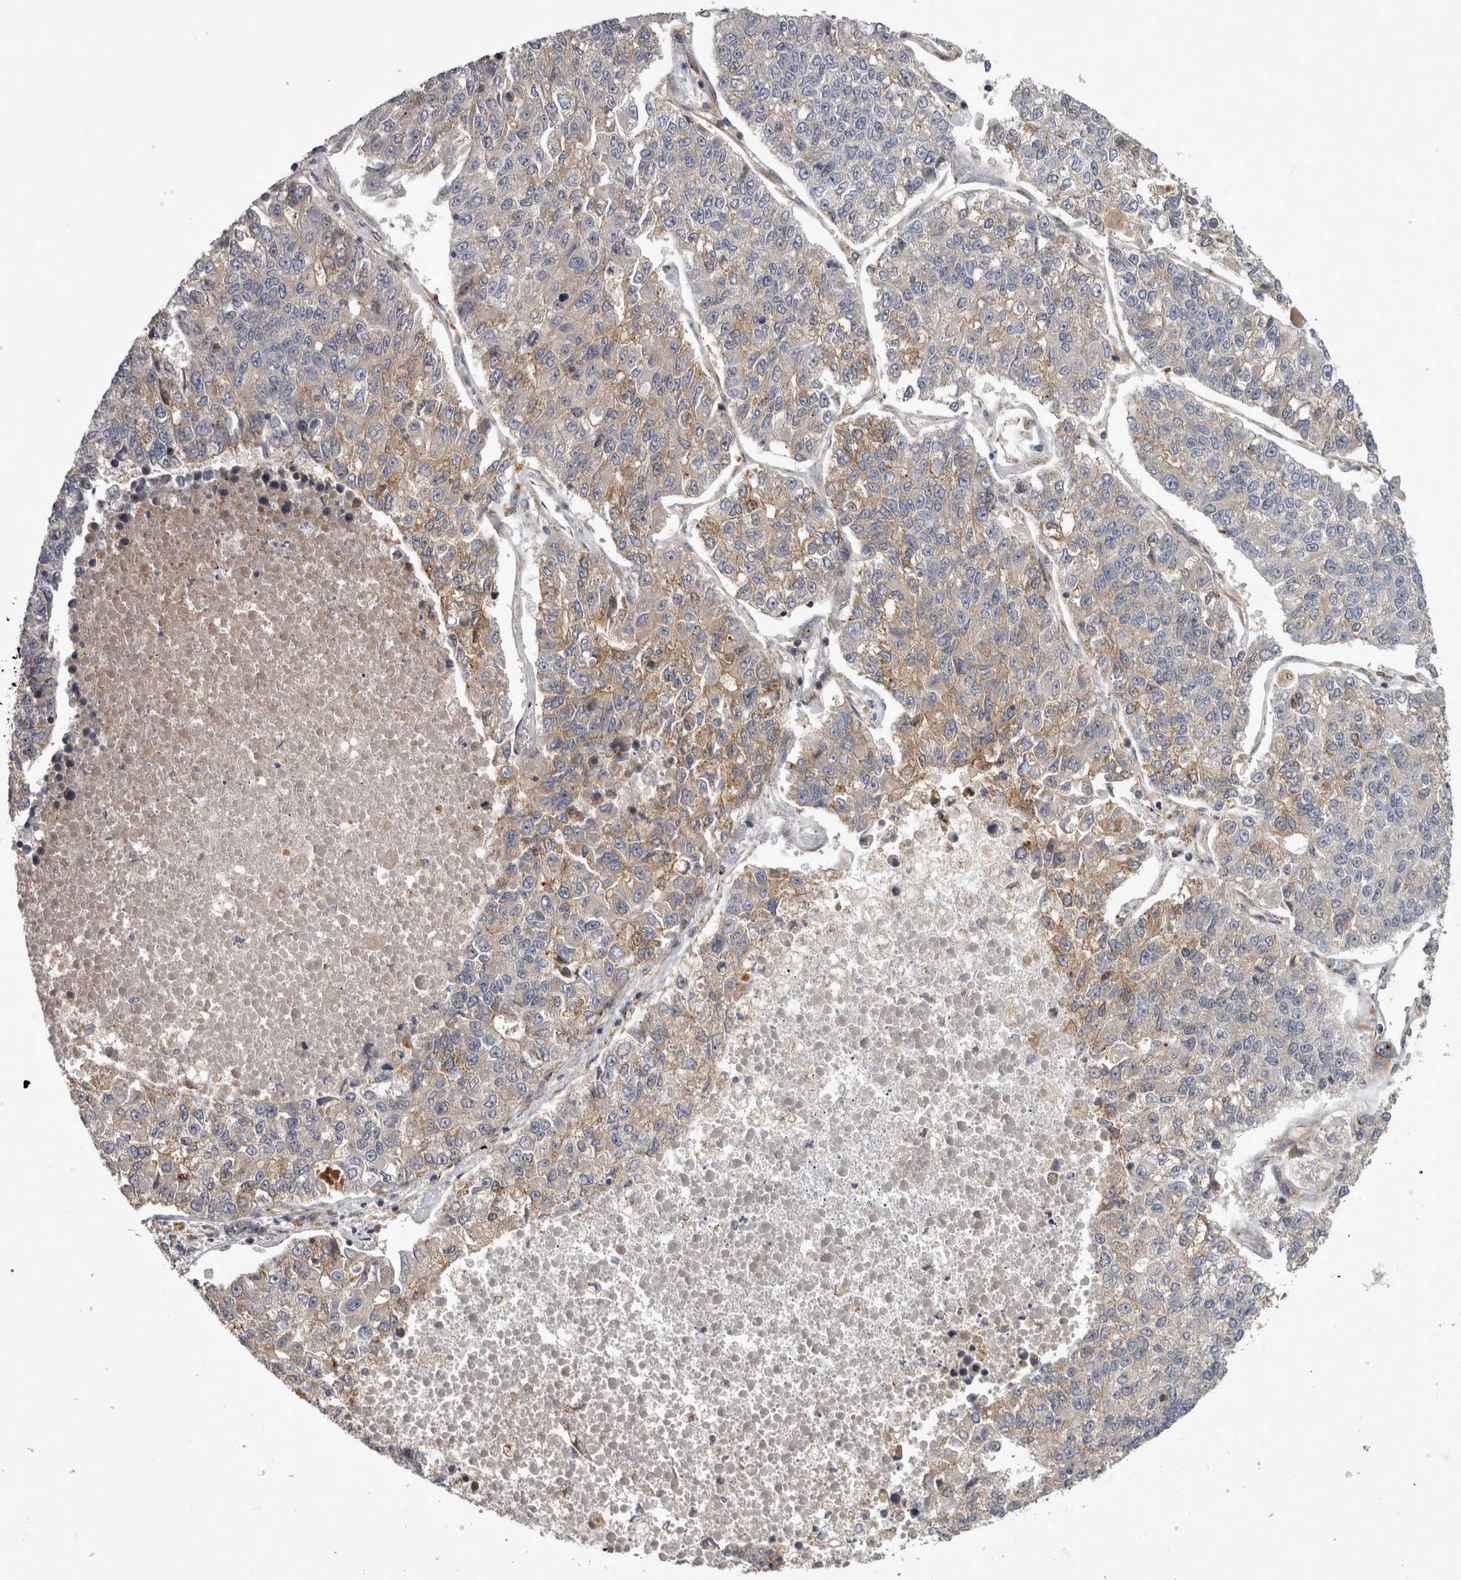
{"staining": {"intensity": "weak", "quantity": "<25%", "location": "cytoplasmic/membranous"}, "tissue": "lung cancer", "cell_type": "Tumor cells", "image_type": "cancer", "snomed": [{"axis": "morphology", "description": "Adenocarcinoma, NOS"}, {"axis": "topography", "description": "Lung"}], "caption": "The immunohistochemistry (IHC) histopathology image has no significant expression in tumor cells of lung cancer (adenocarcinoma) tissue. (DAB IHC visualized using brightfield microscopy, high magnification).", "gene": "HOOK3", "patient": {"sex": "male", "age": 49}}